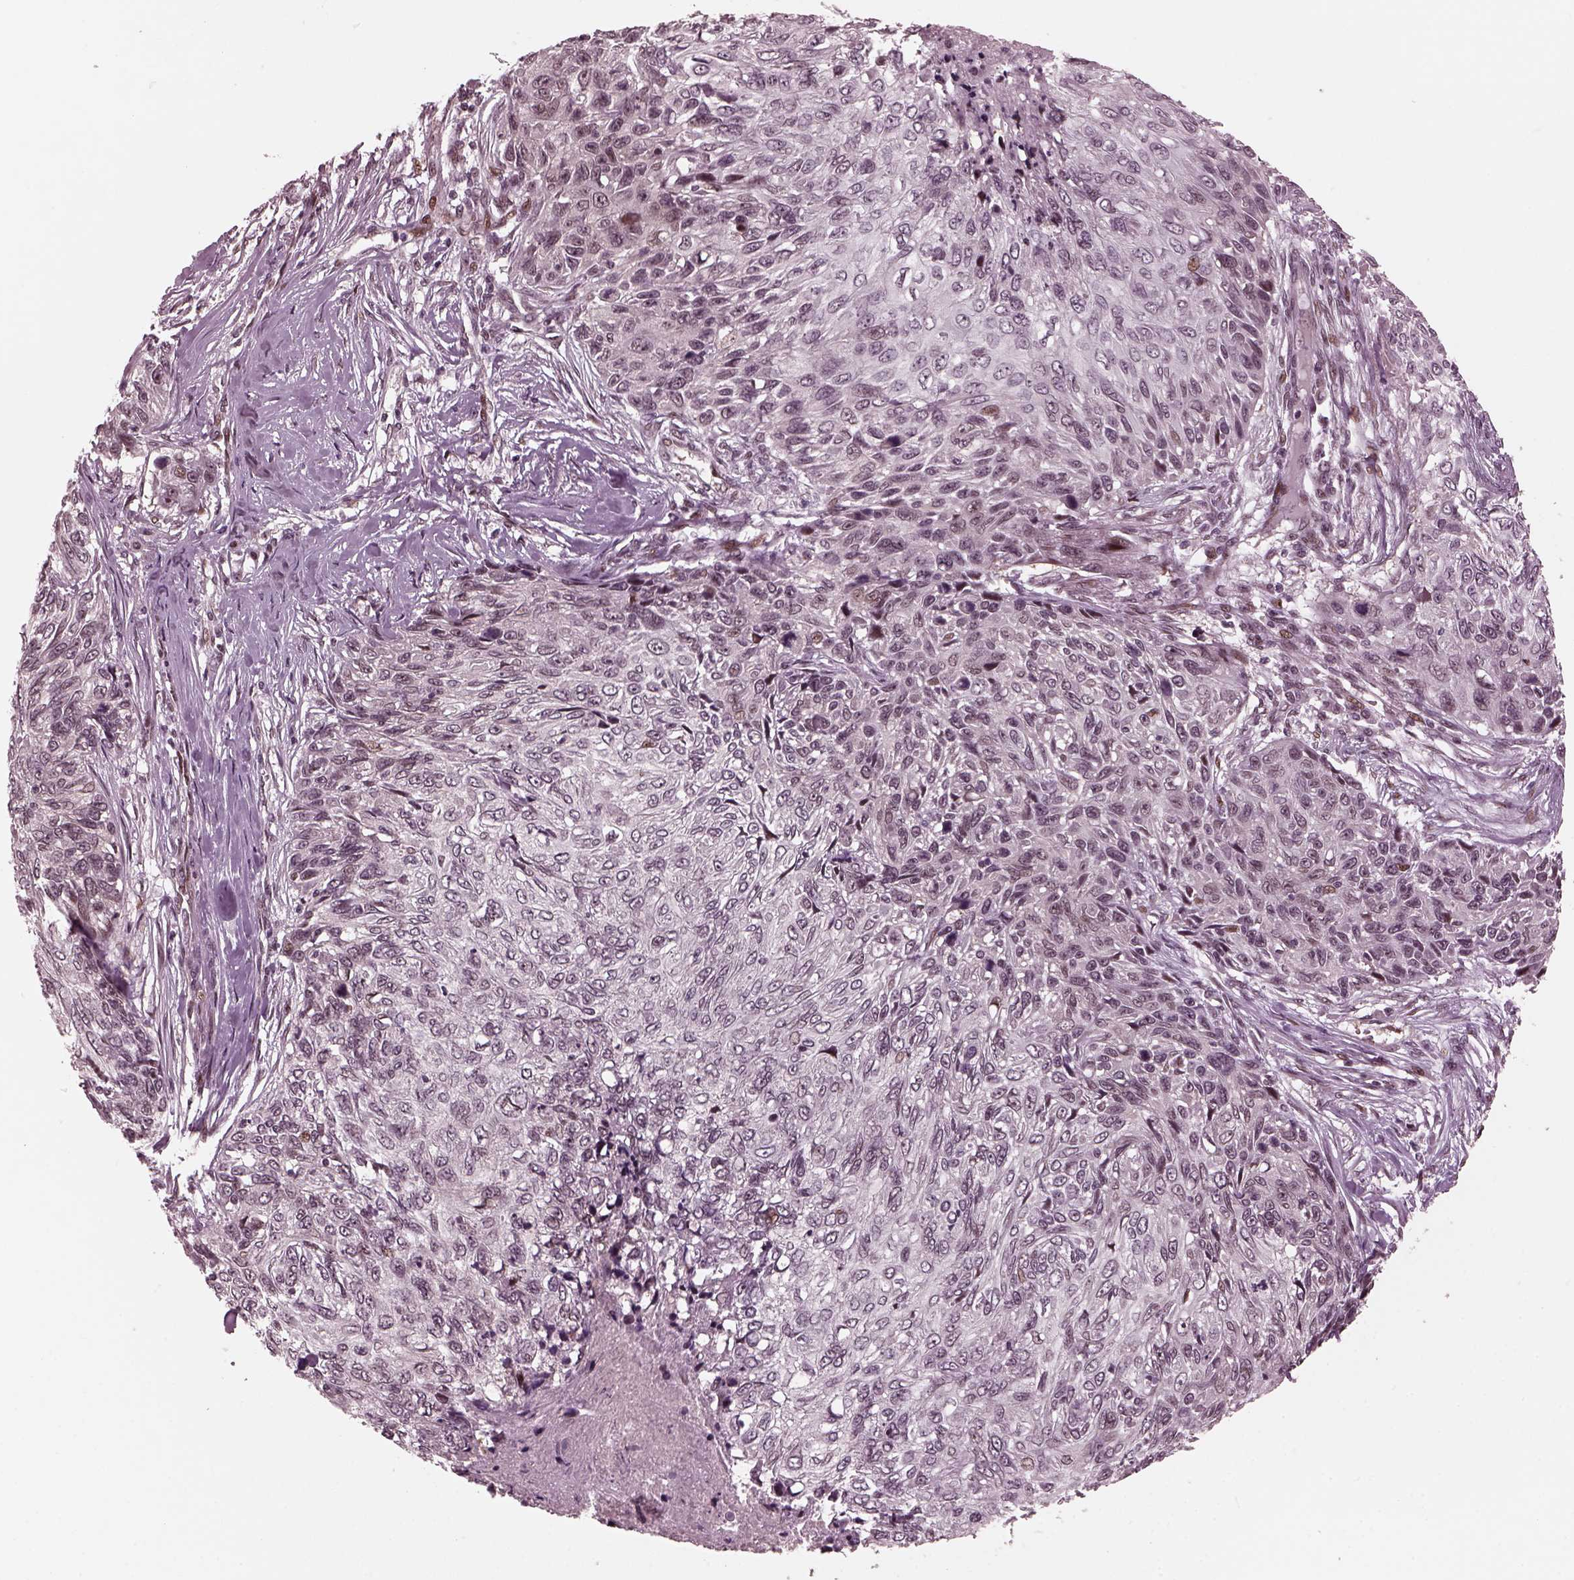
{"staining": {"intensity": "moderate", "quantity": "<25%", "location": "nuclear"}, "tissue": "skin cancer", "cell_type": "Tumor cells", "image_type": "cancer", "snomed": [{"axis": "morphology", "description": "Squamous cell carcinoma, NOS"}, {"axis": "topography", "description": "Skin"}], "caption": "Protein expression analysis of human squamous cell carcinoma (skin) reveals moderate nuclear expression in about <25% of tumor cells.", "gene": "TRIB3", "patient": {"sex": "male", "age": 92}}